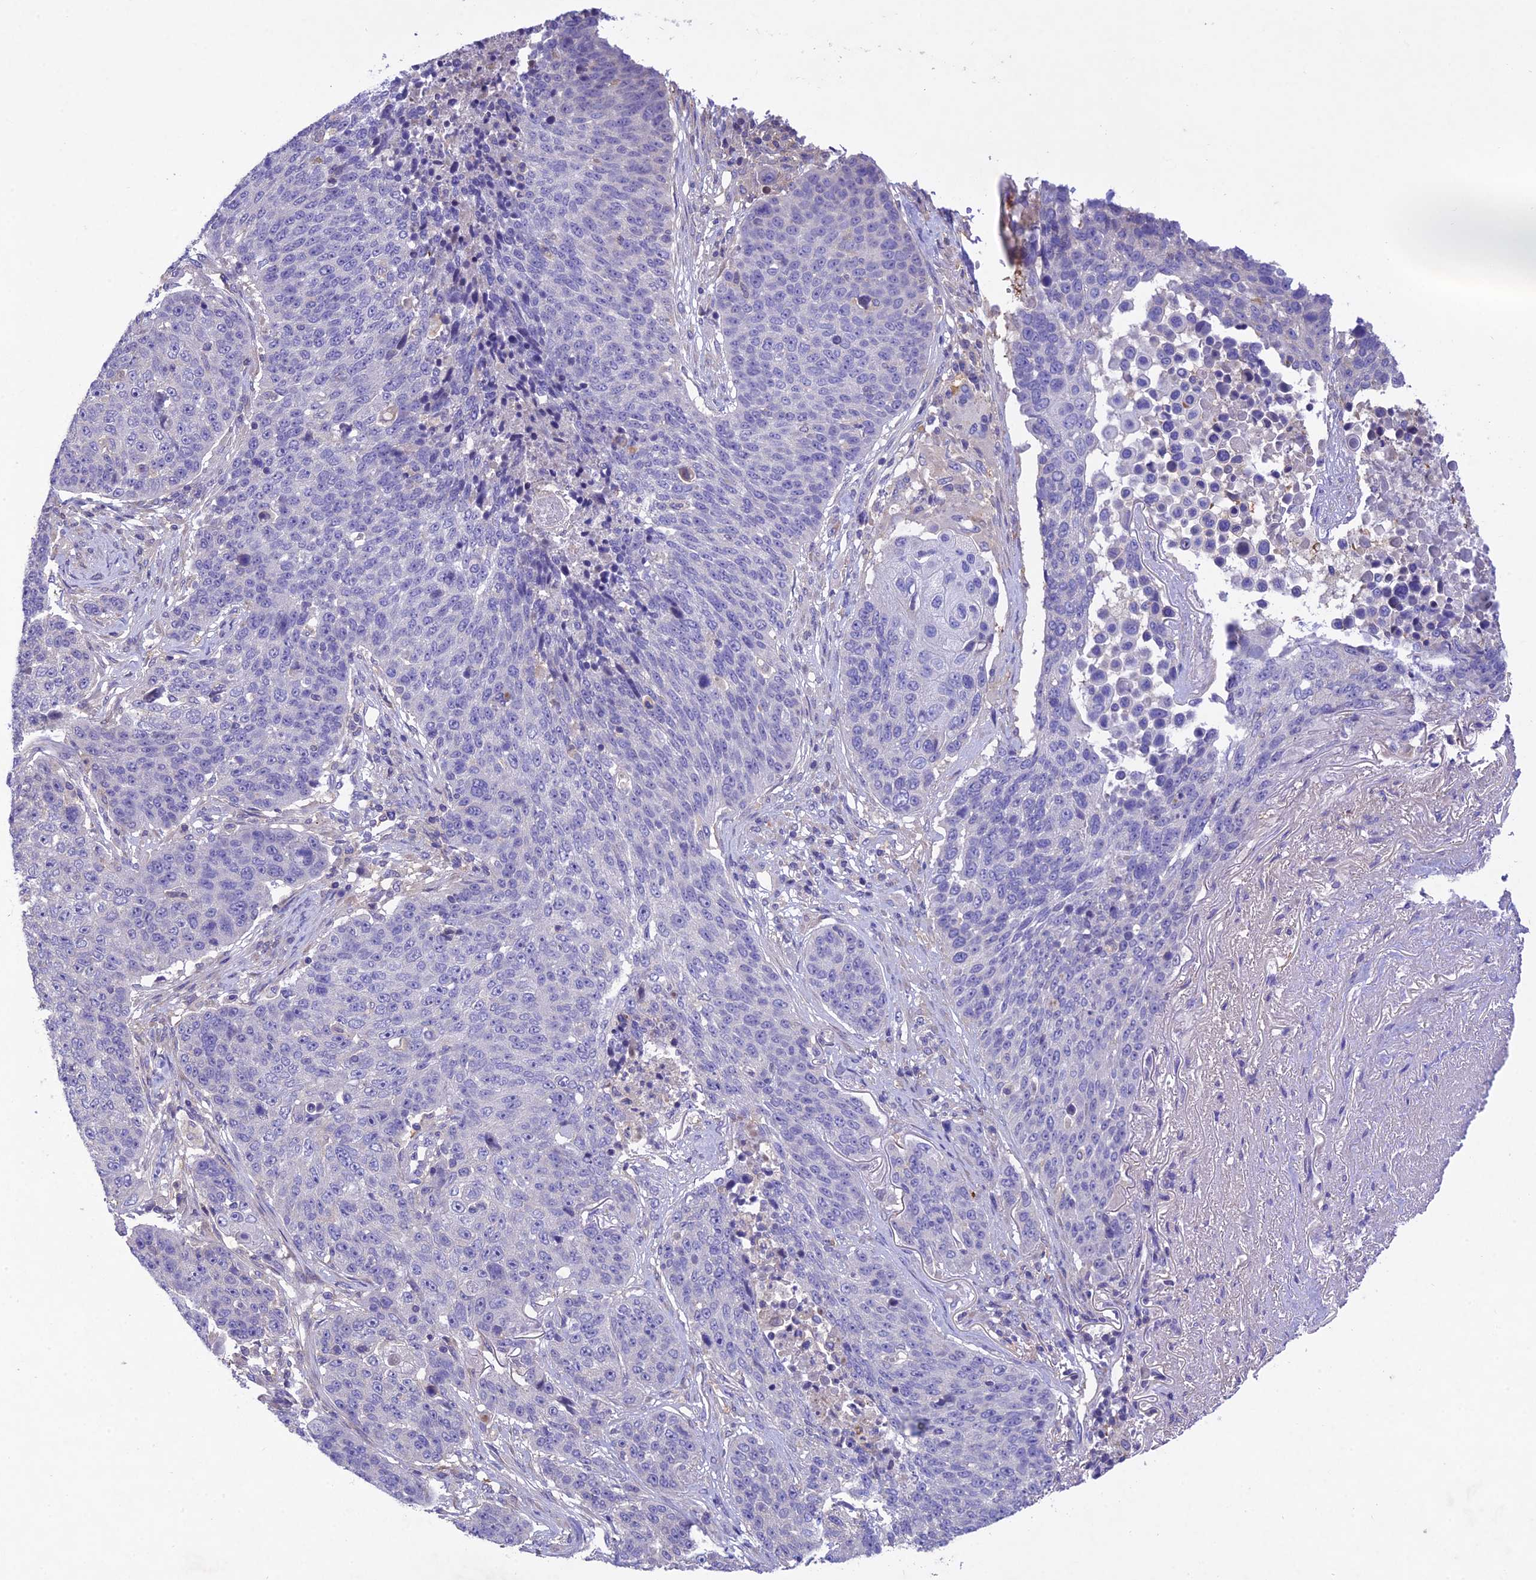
{"staining": {"intensity": "negative", "quantity": "none", "location": "none"}, "tissue": "lung cancer", "cell_type": "Tumor cells", "image_type": "cancer", "snomed": [{"axis": "morphology", "description": "Normal tissue, NOS"}, {"axis": "morphology", "description": "Squamous cell carcinoma, NOS"}, {"axis": "topography", "description": "Lymph node"}, {"axis": "topography", "description": "Lung"}], "caption": "Immunohistochemistry micrograph of lung cancer (squamous cell carcinoma) stained for a protein (brown), which shows no expression in tumor cells. (Stains: DAB IHC with hematoxylin counter stain, Microscopy: brightfield microscopy at high magnification).", "gene": "SNX24", "patient": {"sex": "male", "age": 66}}